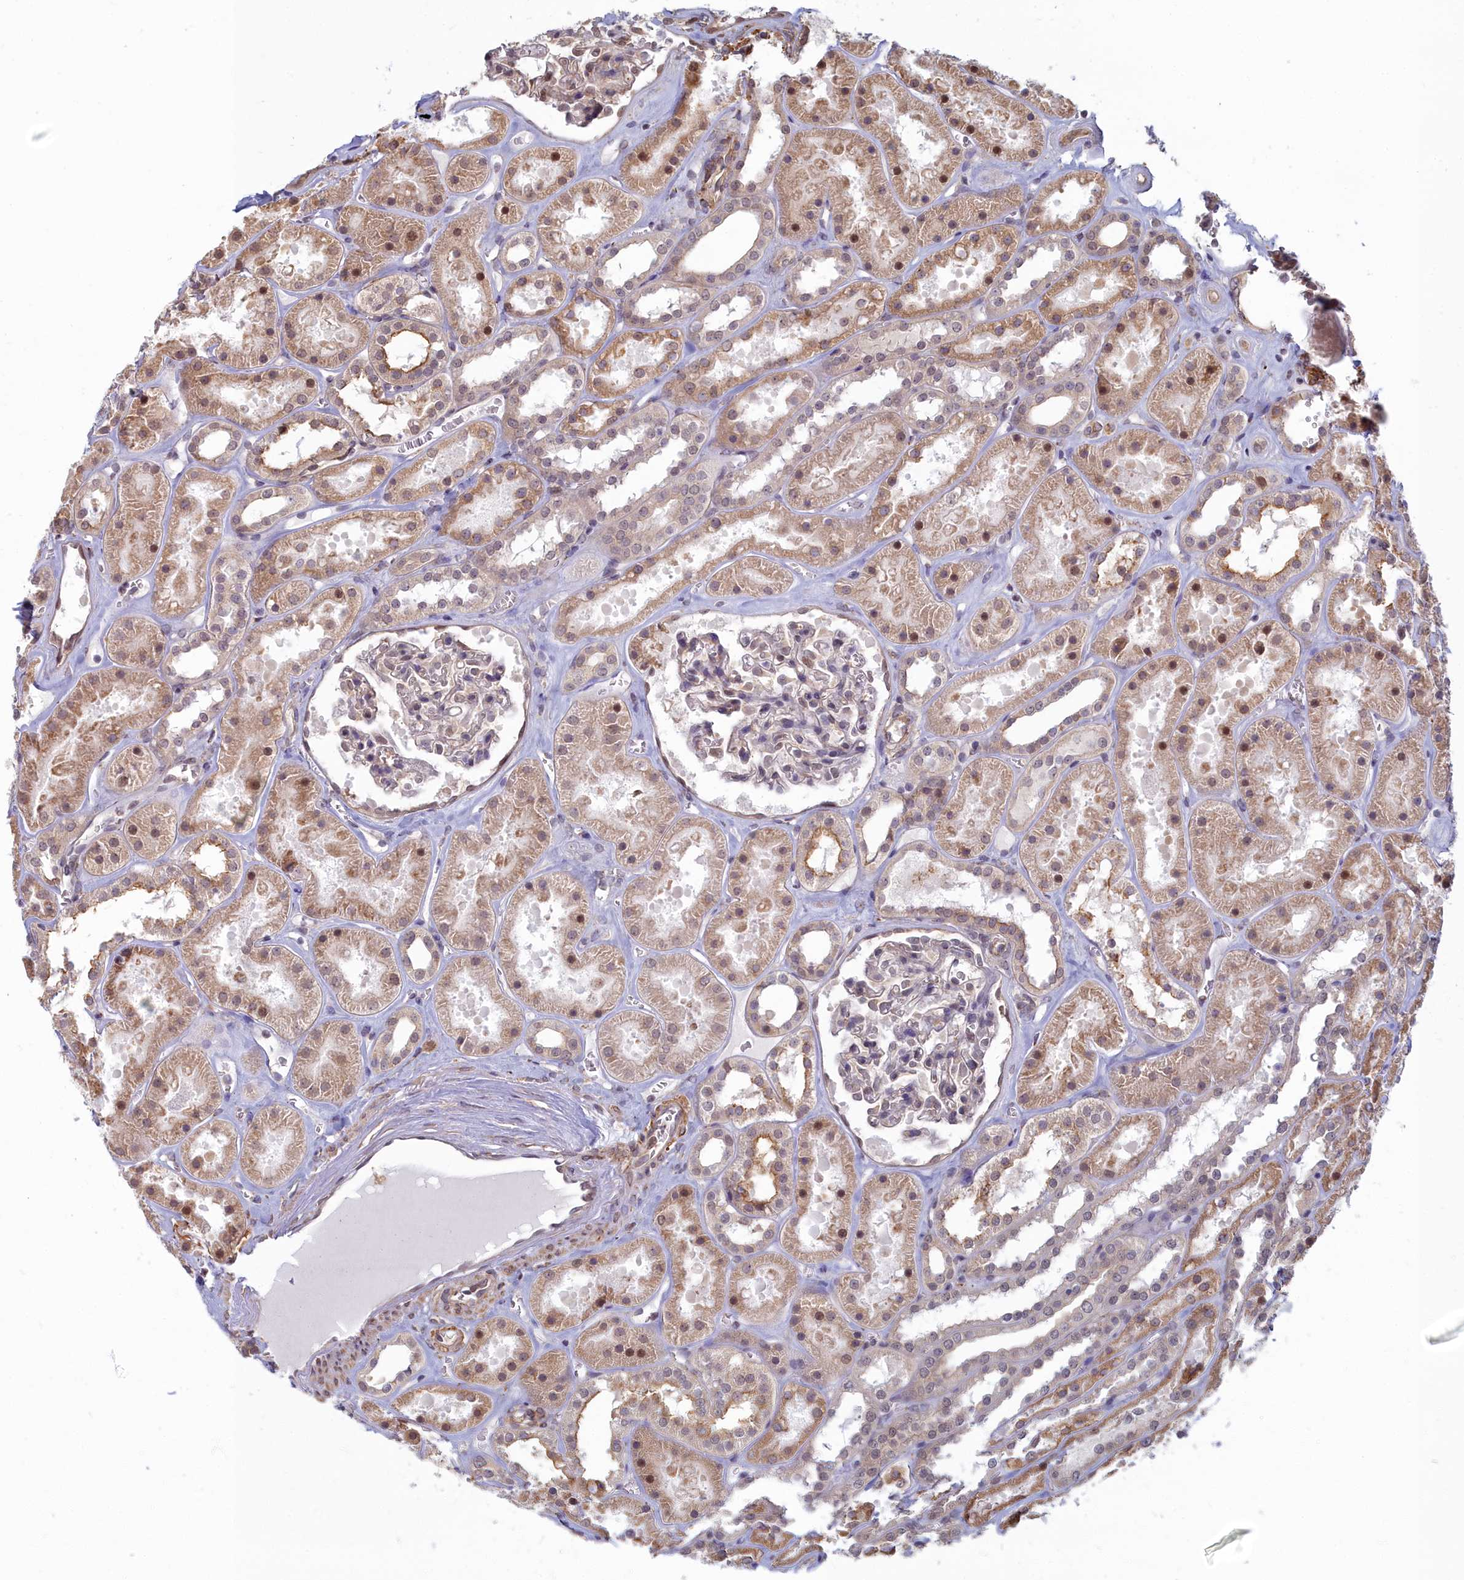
{"staining": {"intensity": "weak", "quantity": "<25%", "location": "nuclear"}, "tissue": "kidney", "cell_type": "Cells in glomeruli", "image_type": "normal", "snomed": [{"axis": "morphology", "description": "Normal tissue, NOS"}, {"axis": "topography", "description": "Kidney"}], "caption": "Image shows no significant protein expression in cells in glomeruli of benign kidney.", "gene": "MAK16", "patient": {"sex": "female", "age": 41}}